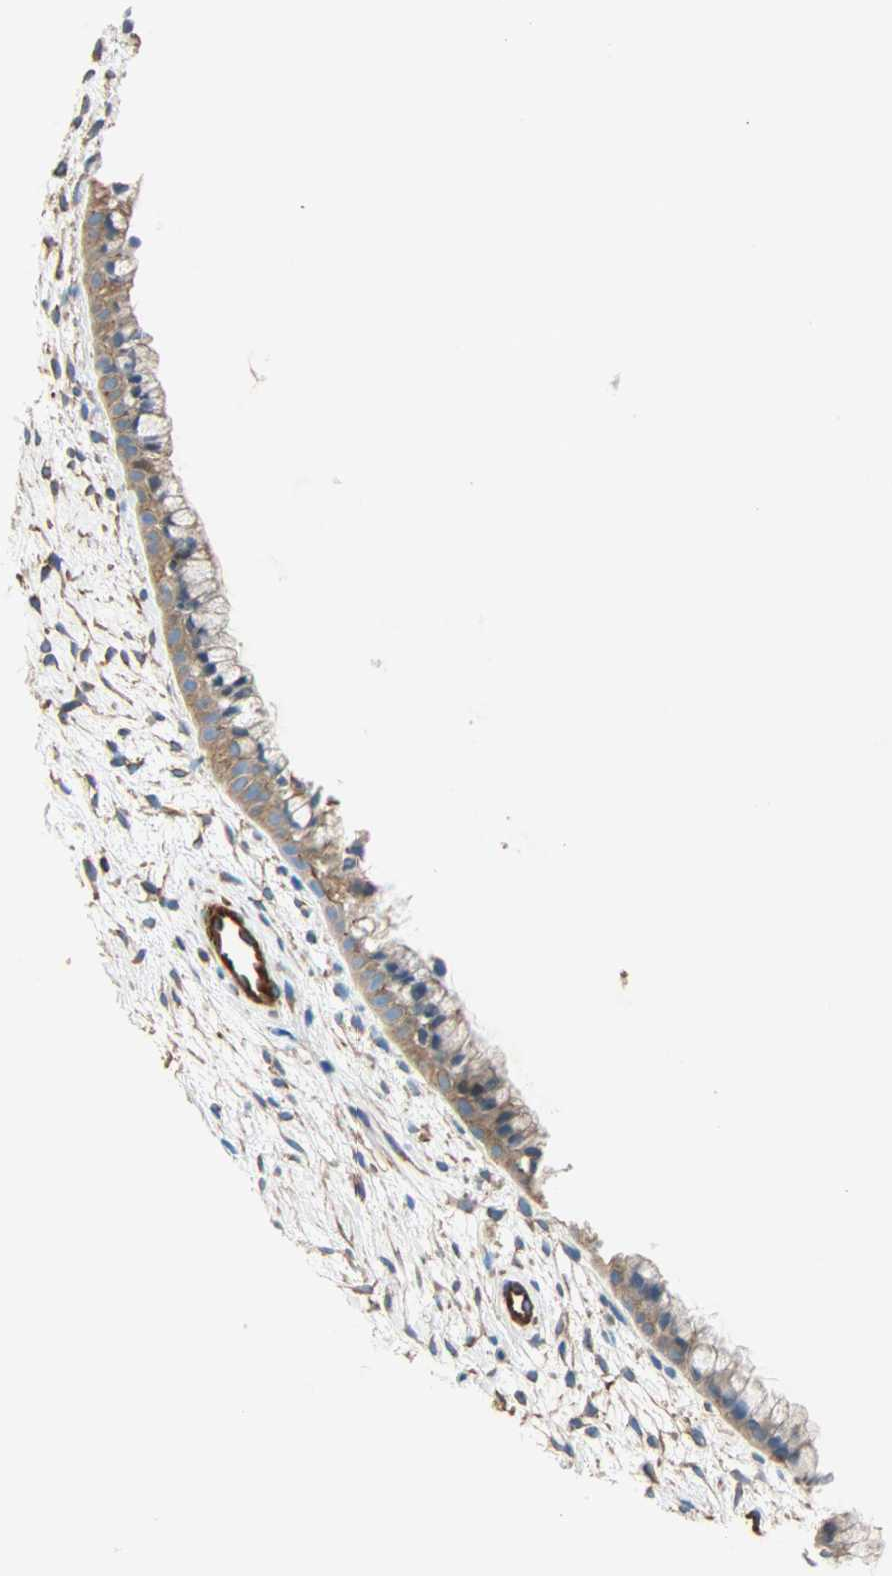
{"staining": {"intensity": "moderate", "quantity": ">75%", "location": "cytoplasmic/membranous"}, "tissue": "cervix", "cell_type": "Glandular cells", "image_type": "normal", "snomed": [{"axis": "morphology", "description": "Normal tissue, NOS"}, {"axis": "topography", "description": "Cervix"}], "caption": "Moderate cytoplasmic/membranous positivity for a protein is seen in approximately >75% of glandular cells of normal cervix using immunohistochemistry (IHC).", "gene": "GALNT10", "patient": {"sex": "female", "age": 39}}